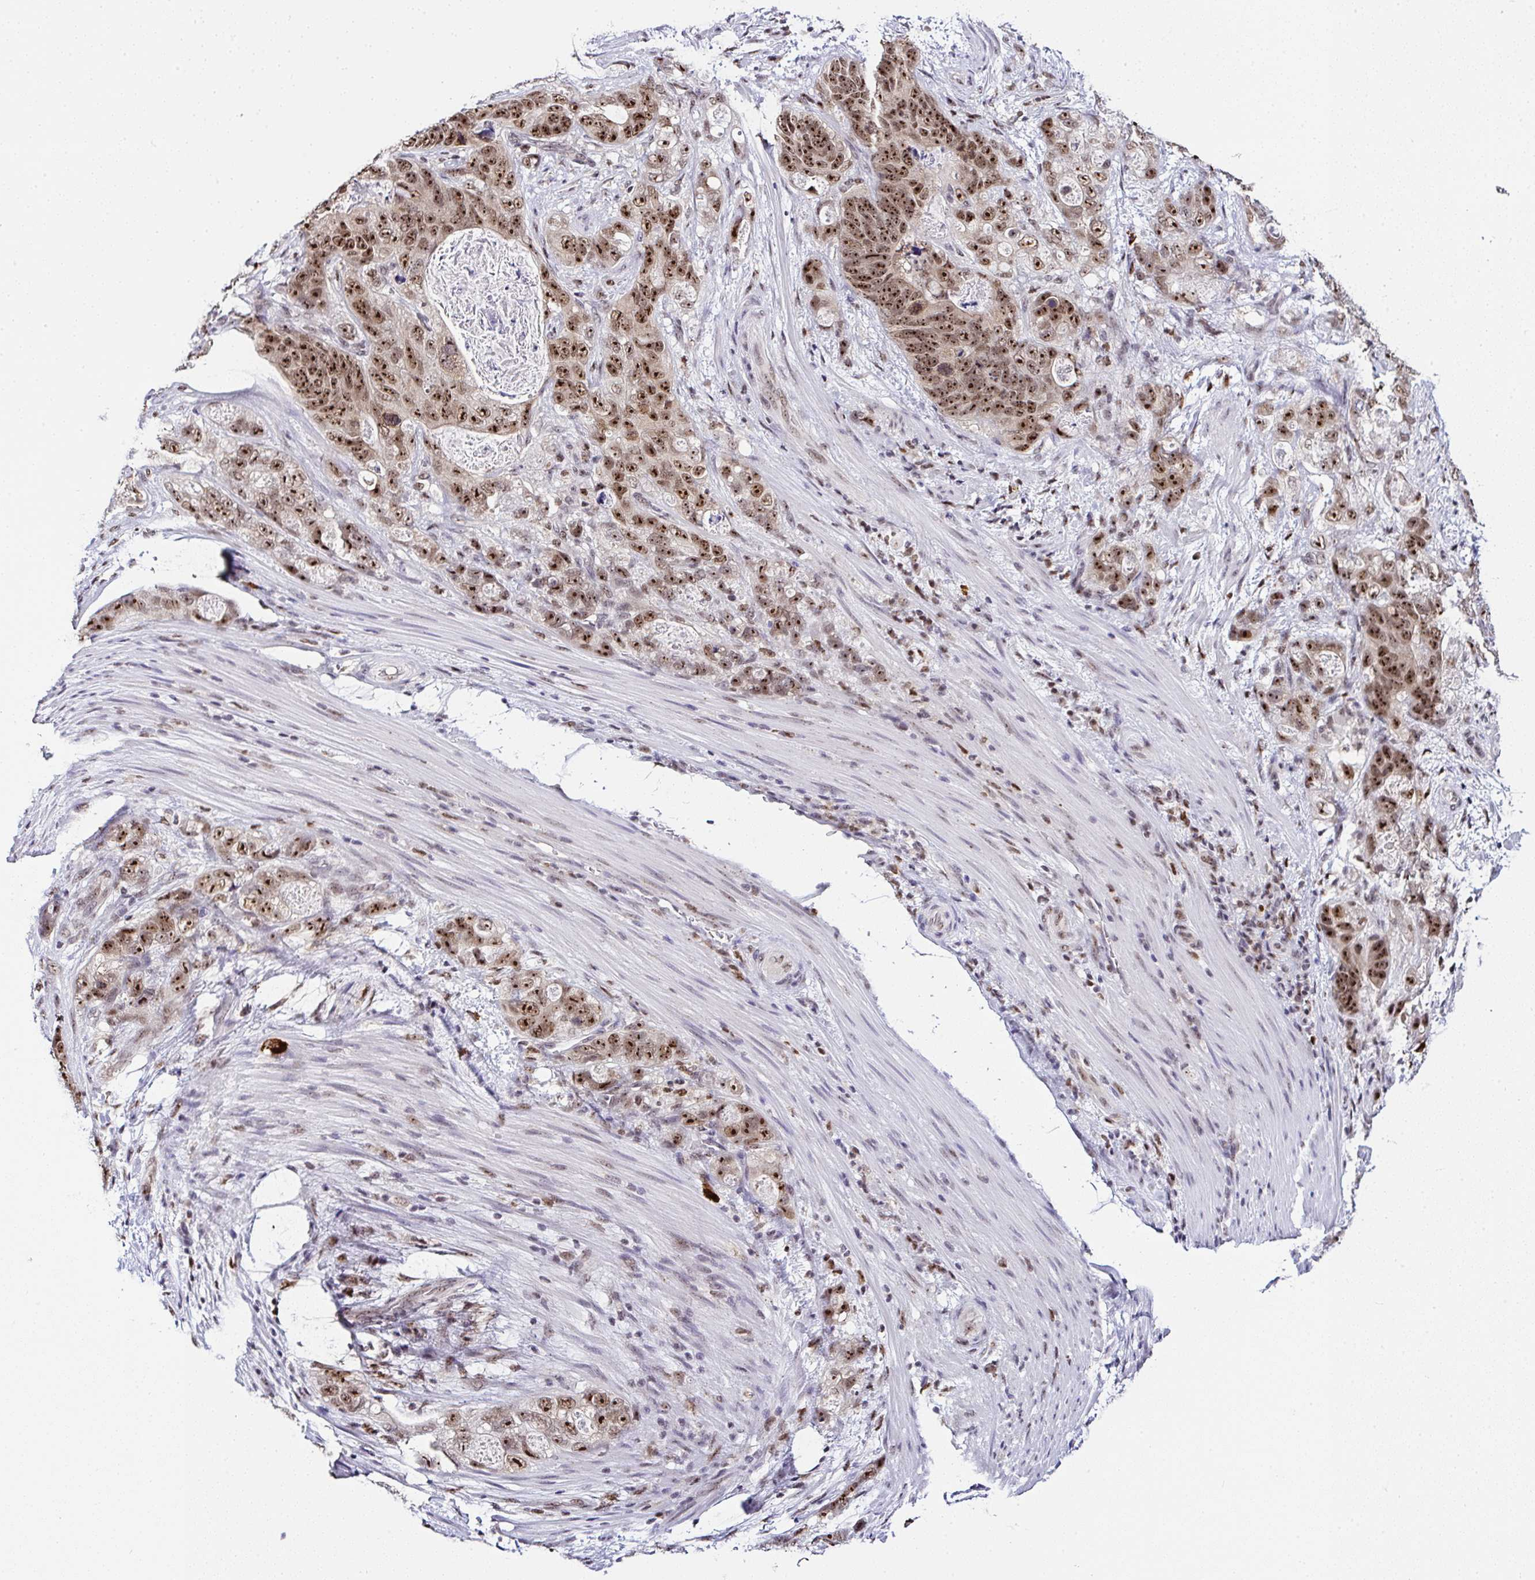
{"staining": {"intensity": "strong", "quantity": ">75%", "location": "nuclear"}, "tissue": "stomach cancer", "cell_type": "Tumor cells", "image_type": "cancer", "snomed": [{"axis": "morphology", "description": "Normal tissue, NOS"}, {"axis": "morphology", "description": "Adenocarcinoma, NOS"}, {"axis": "topography", "description": "Stomach"}], "caption": "Stomach adenocarcinoma stained for a protein shows strong nuclear positivity in tumor cells.", "gene": "PTPN2", "patient": {"sex": "female", "age": 89}}